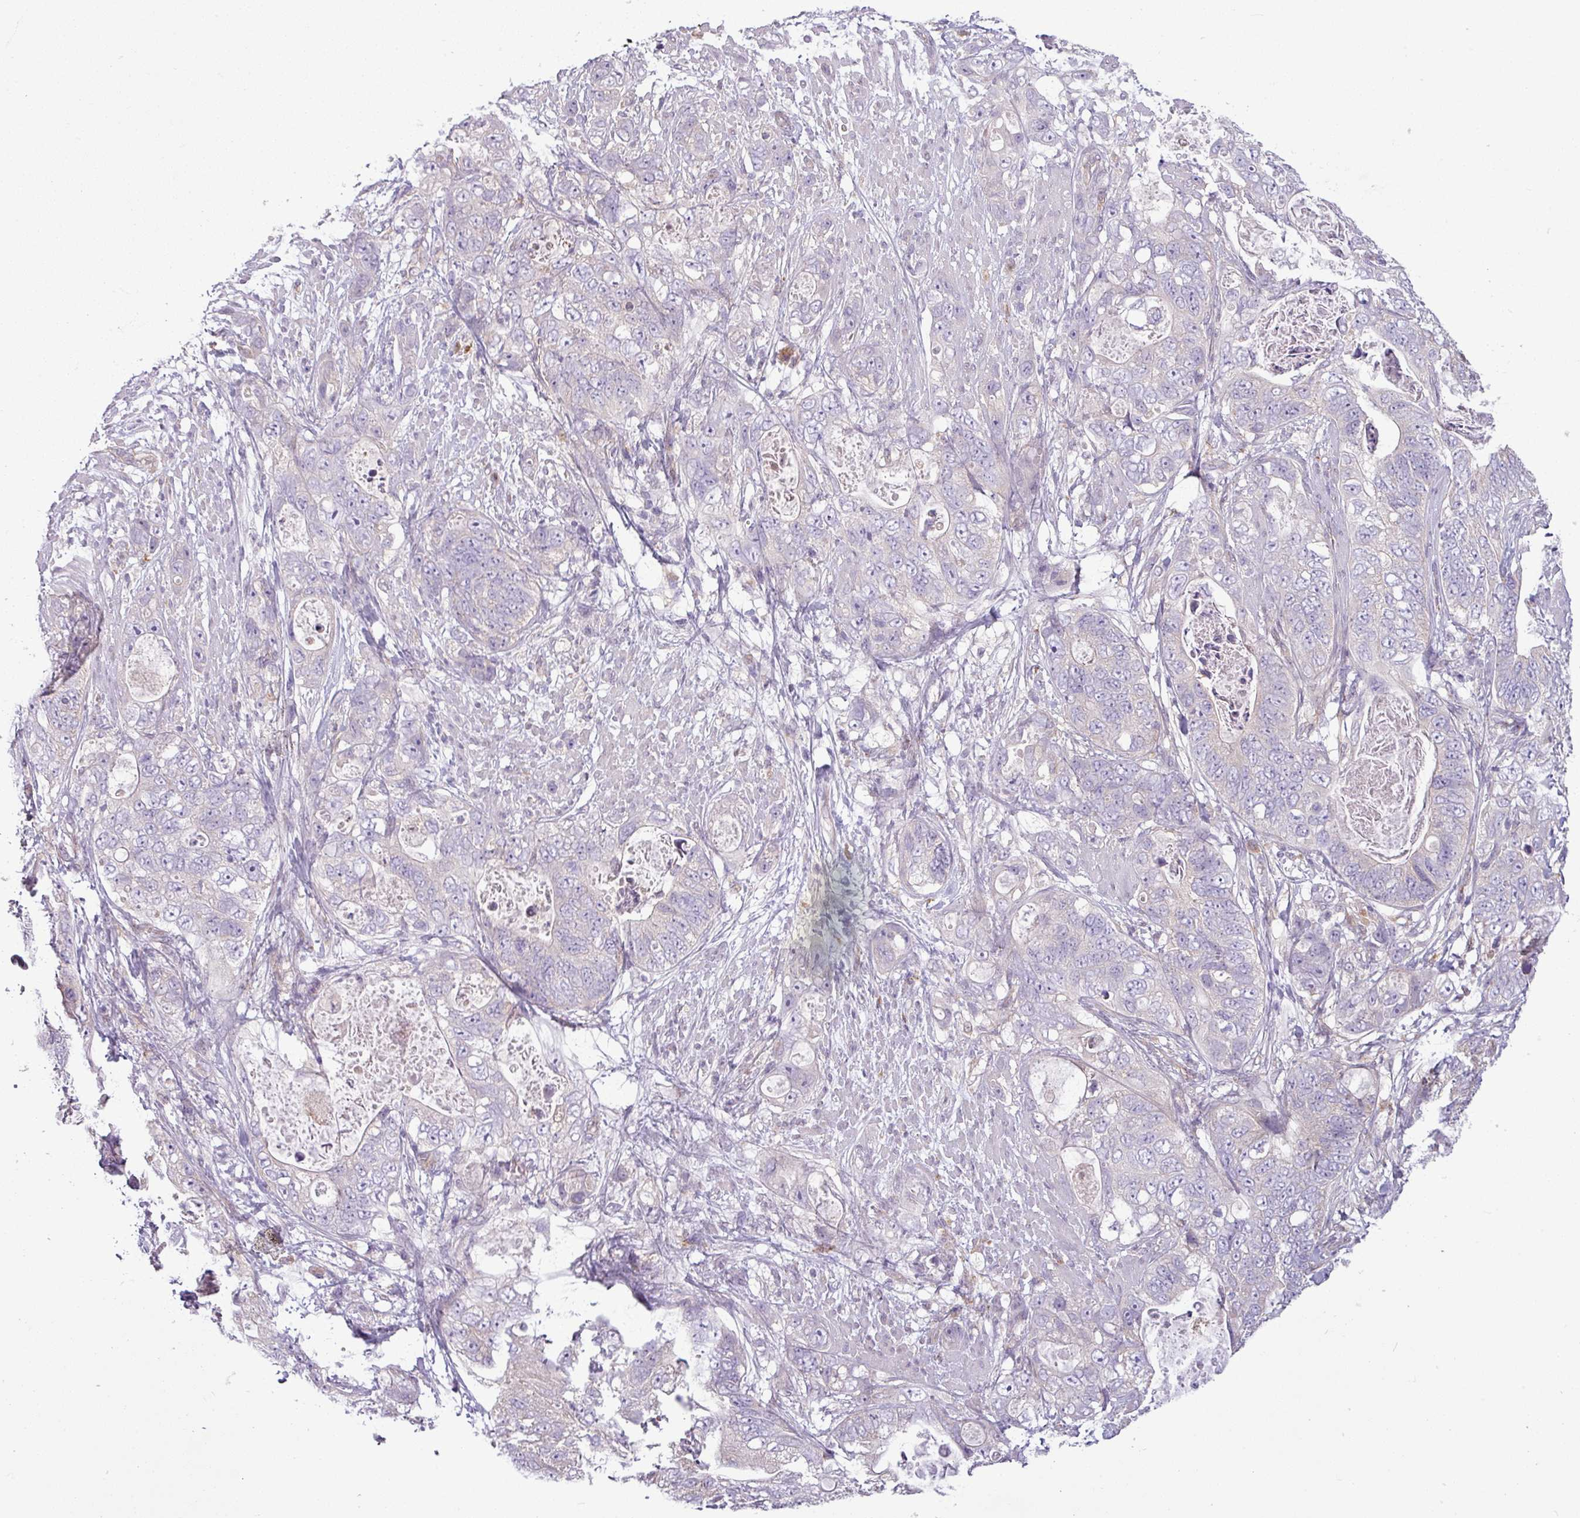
{"staining": {"intensity": "negative", "quantity": "none", "location": "none"}, "tissue": "stomach cancer", "cell_type": "Tumor cells", "image_type": "cancer", "snomed": [{"axis": "morphology", "description": "Adenocarcinoma, NOS"}, {"axis": "topography", "description": "Stomach"}], "caption": "Tumor cells show no significant positivity in stomach cancer.", "gene": "CCDC144A", "patient": {"sex": "female", "age": 89}}